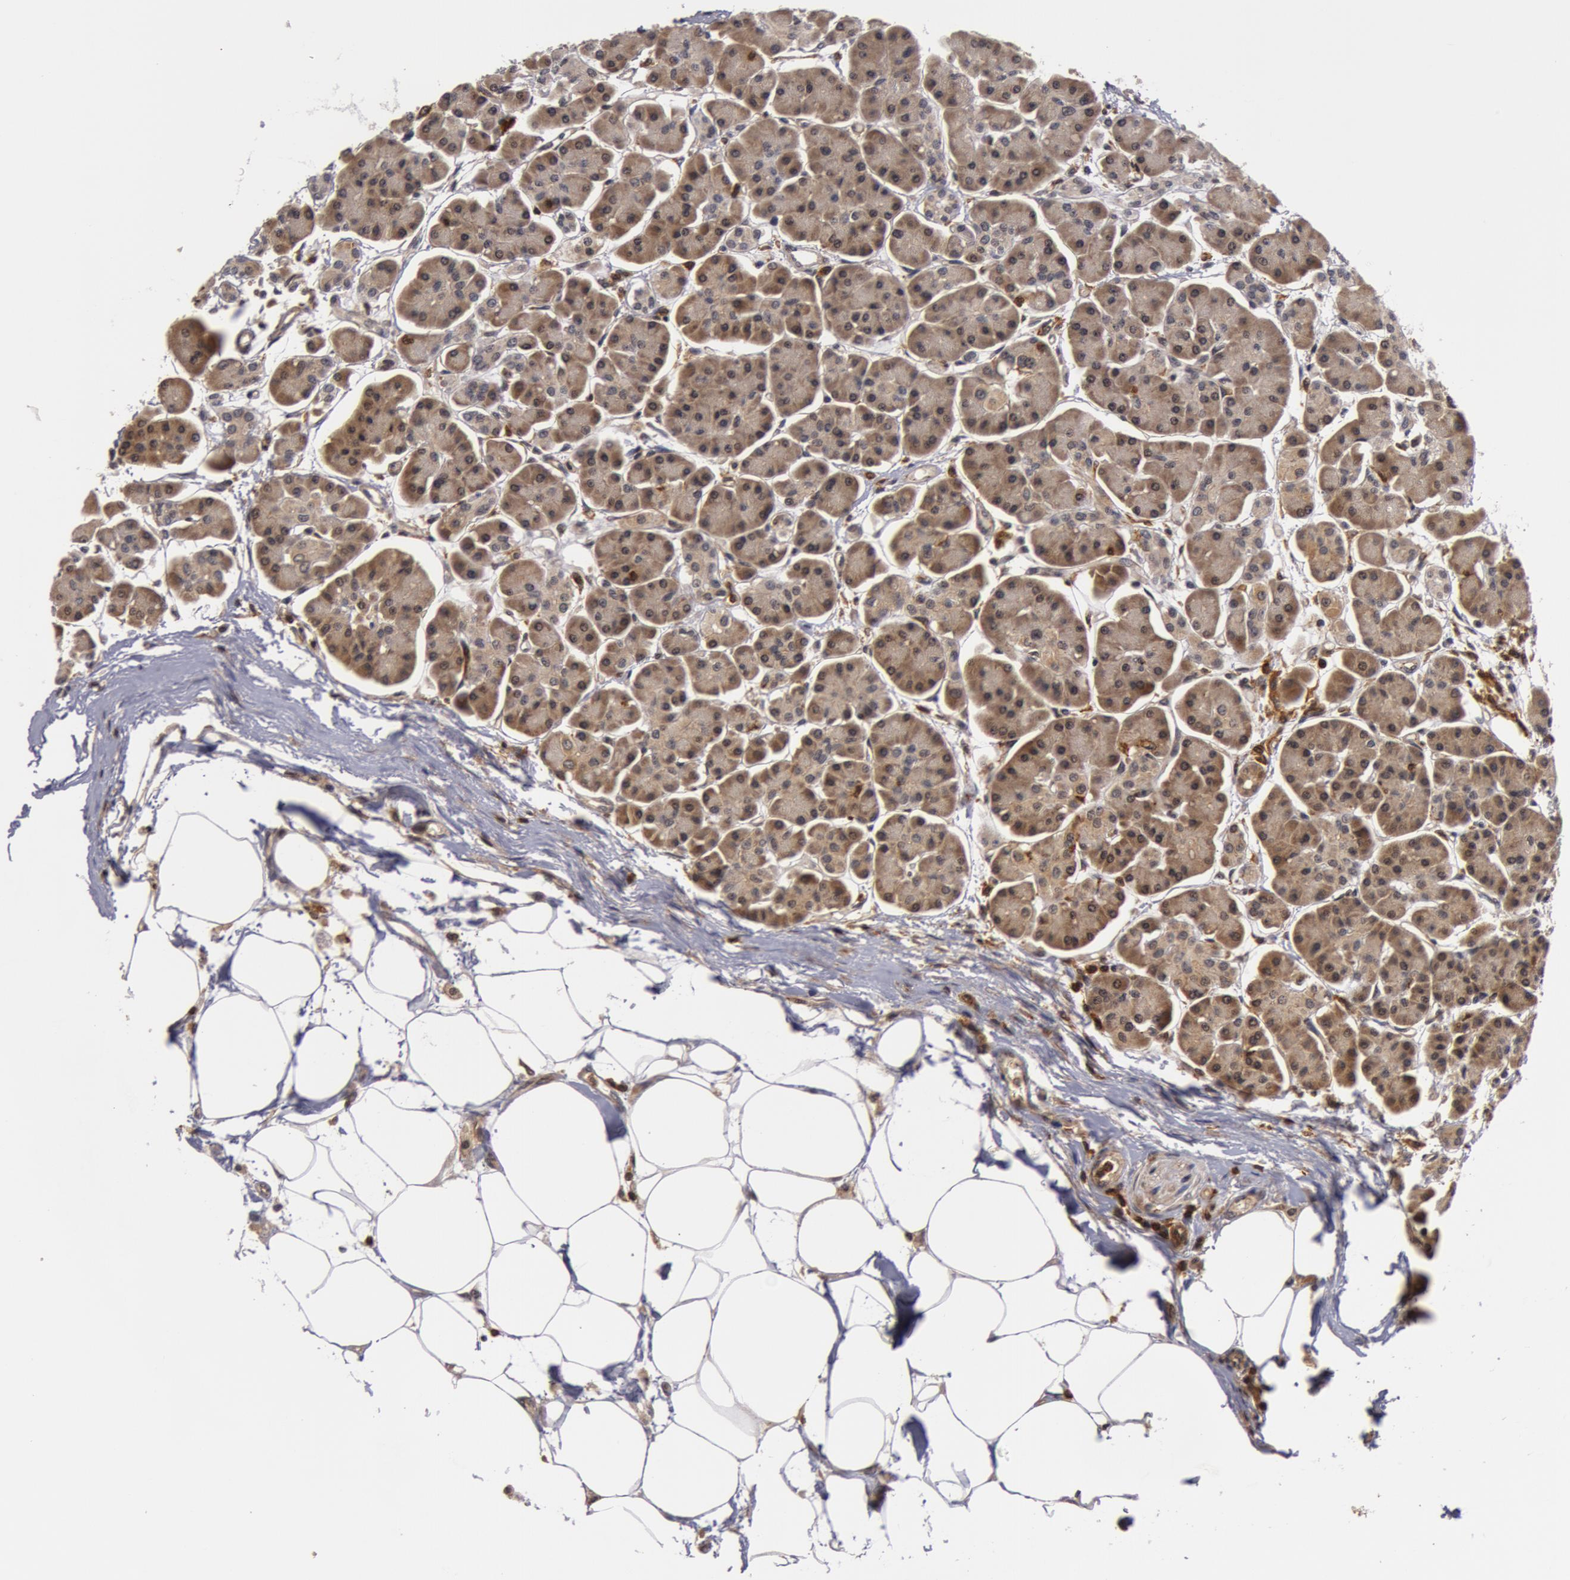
{"staining": {"intensity": "weak", "quantity": "25%-75%", "location": "cytoplasmic/membranous,nuclear"}, "tissue": "pancreas", "cell_type": "Exocrine glandular cells", "image_type": "normal", "snomed": [{"axis": "morphology", "description": "Normal tissue, NOS"}, {"axis": "topography", "description": "Pancreas"}, {"axis": "topography", "description": "Duodenum"}], "caption": "High-power microscopy captured an immunohistochemistry histopathology image of unremarkable pancreas, revealing weak cytoplasmic/membranous,nuclear positivity in about 25%-75% of exocrine glandular cells.", "gene": "ZNF350", "patient": {"sex": "male", "age": 79}}